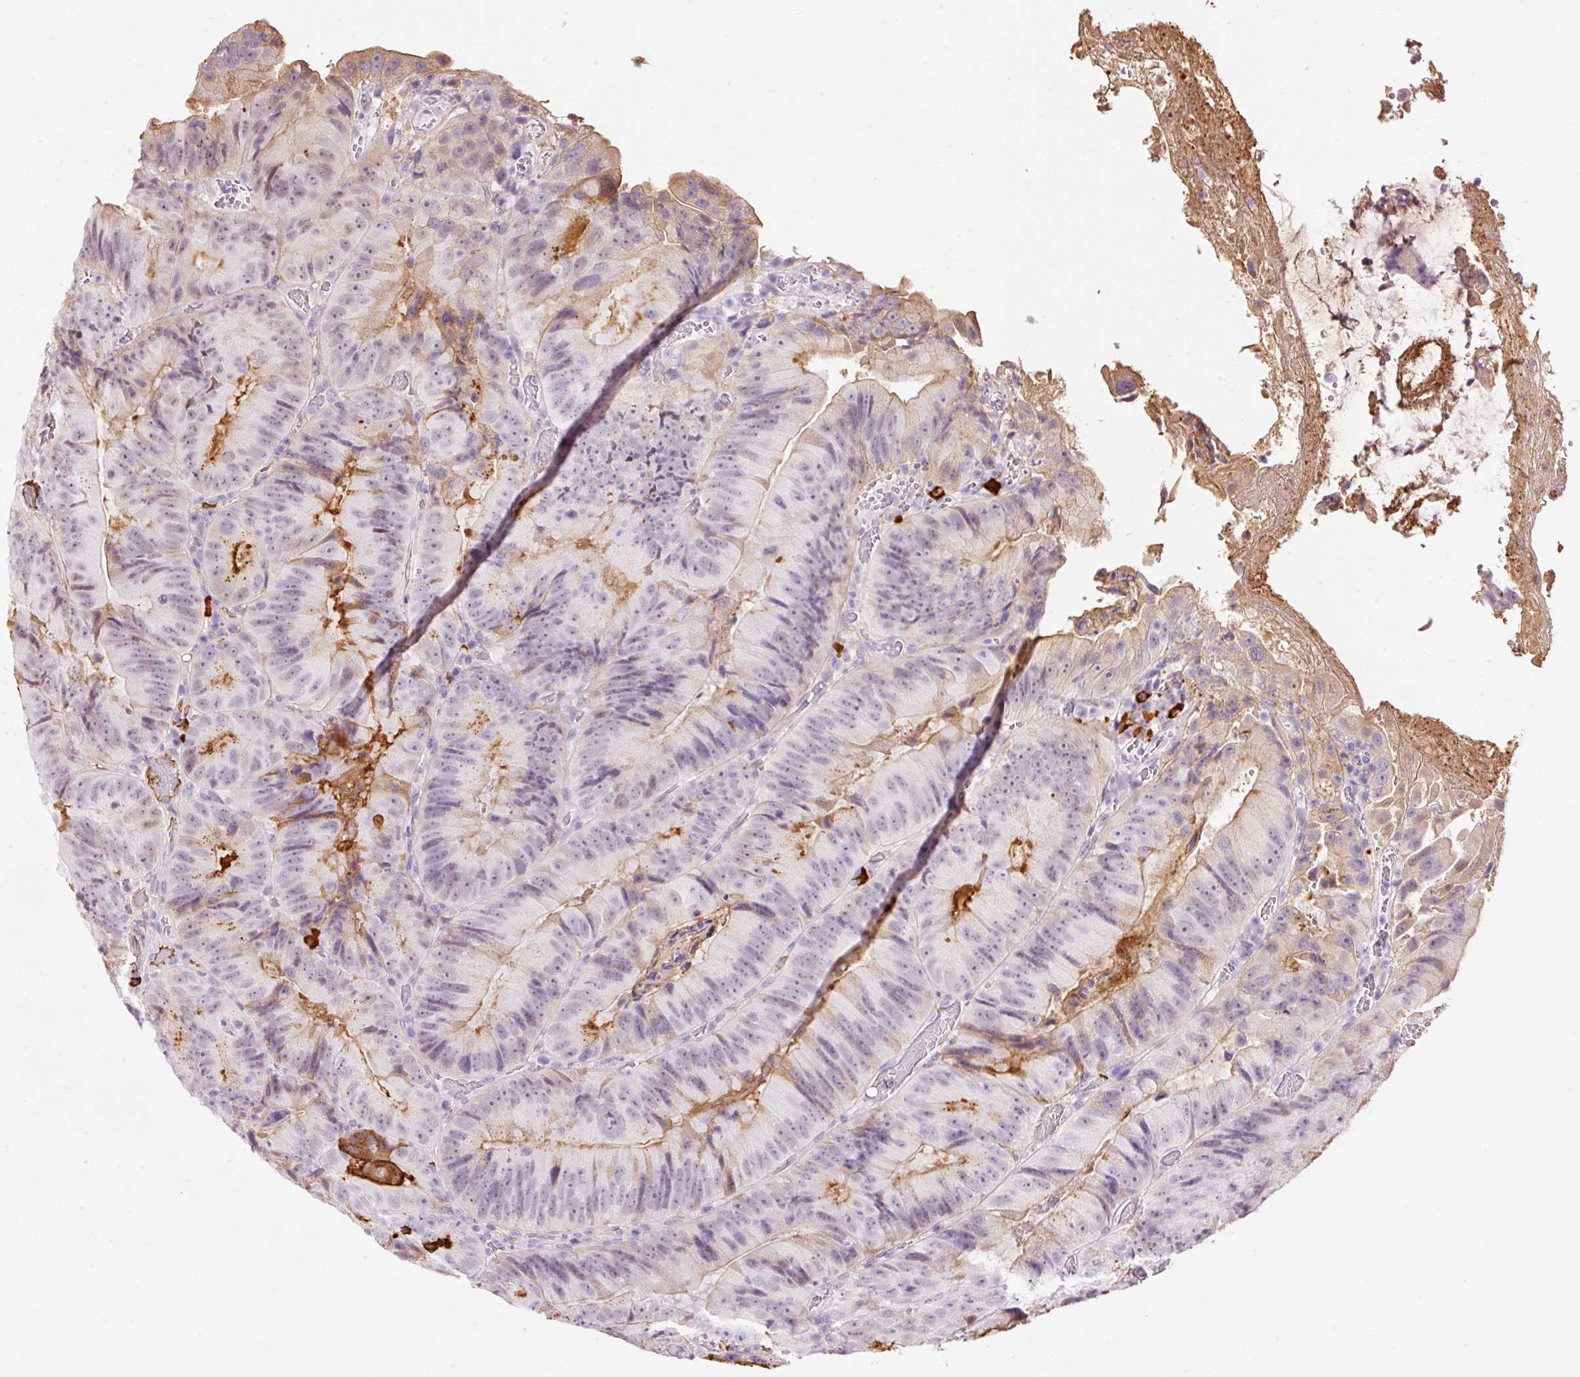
{"staining": {"intensity": "weak", "quantity": "<25%", "location": "cytoplasmic/membranous"}, "tissue": "colorectal cancer", "cell_type": "Tumor cells", "image_type": "cancer", "snomed": [{"axis": "morphology", "description": "Adenocarcinoma, NOS"}, {"axis": "topography", "description": "Colon"}], "caption": "Image shows no significant protein expression in tumor cells of adenocarcinoma (colorectal). (DAB immunohistochemistry with hematoxylin counter stain).", "gene": "PRPF38B", "patient": {"sex": "female", "age": 86}}